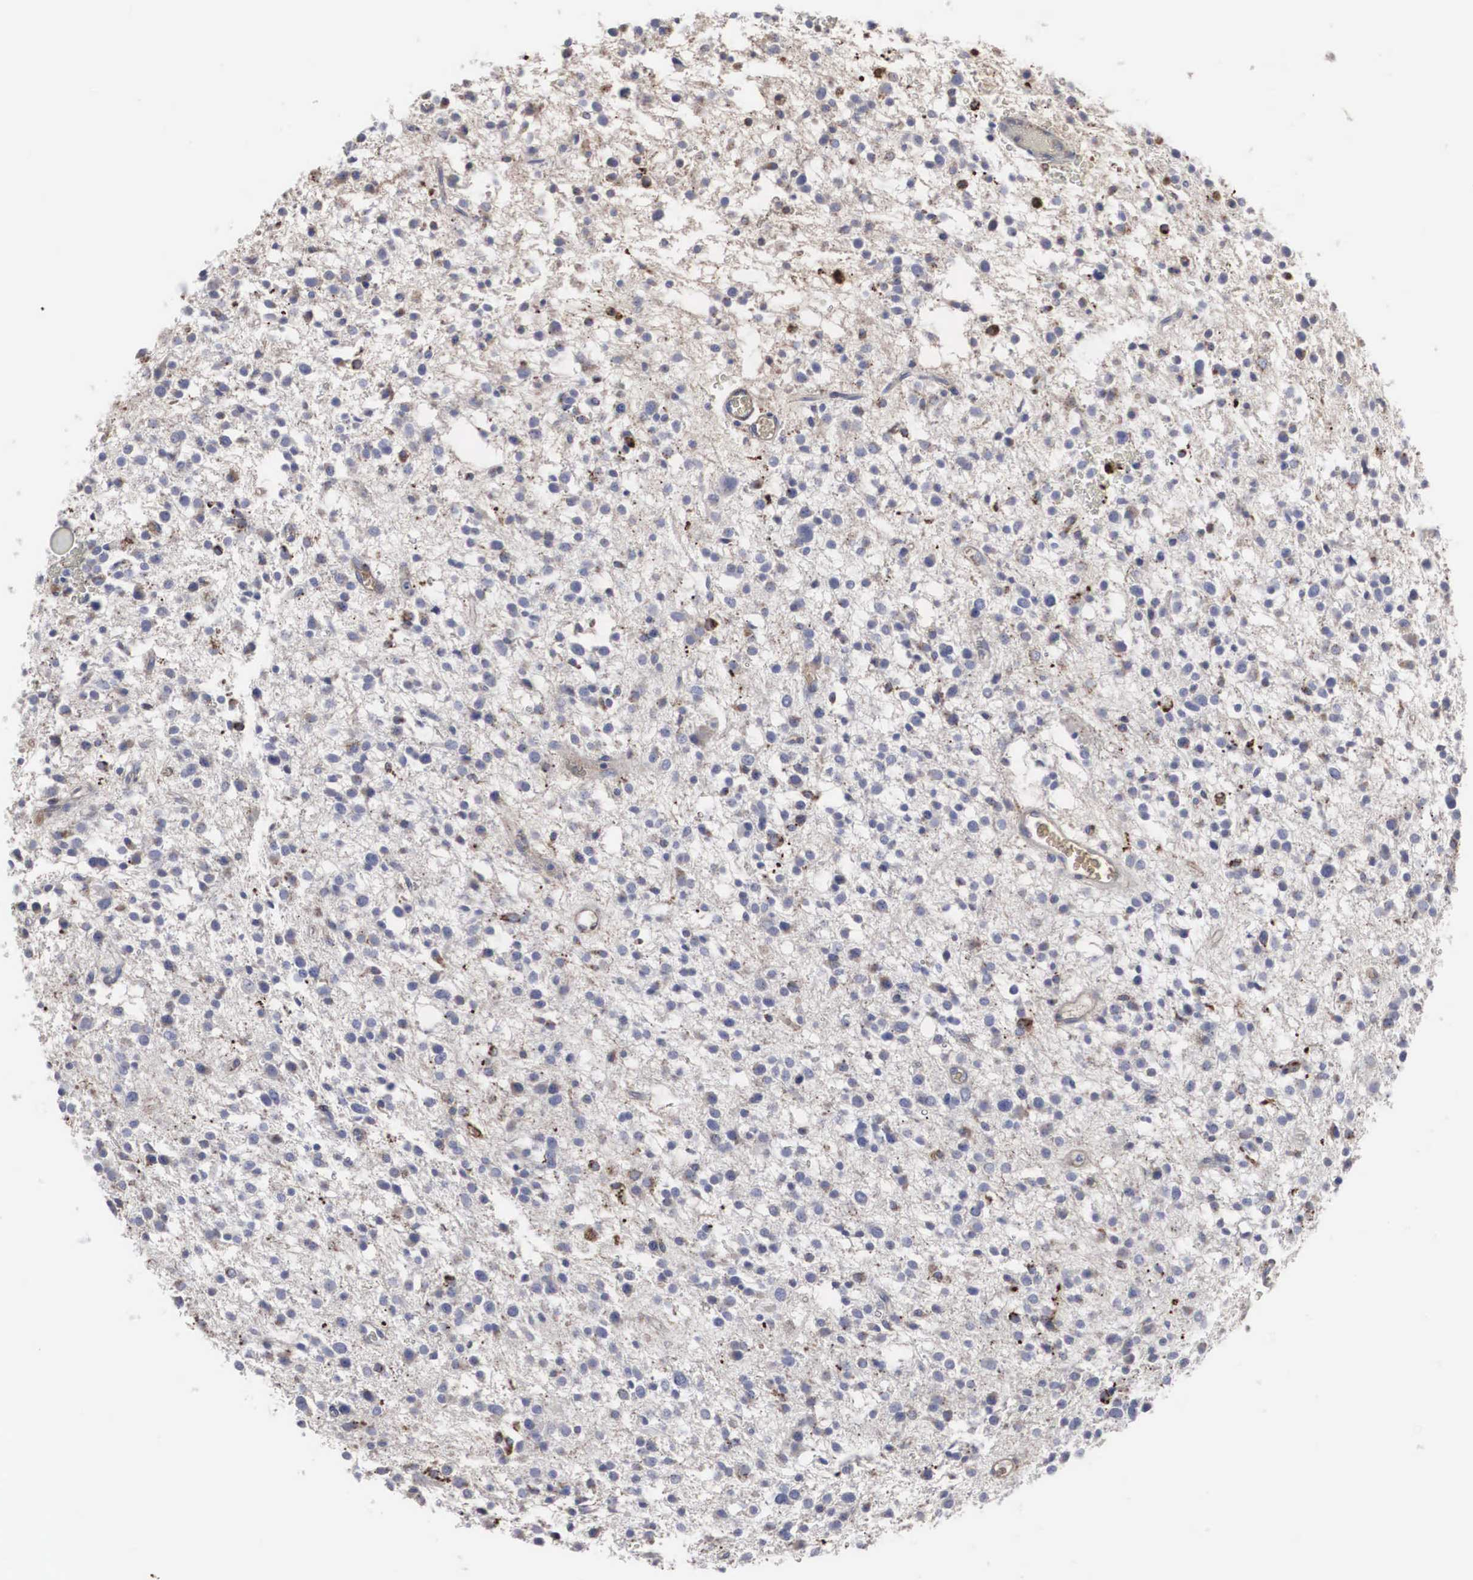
{"staining": {"intensity": "moderate", "quantity": "<25%", "location": "cytoplasmic/membranous"}, "tissue": "glioma", "cell_type": "Tumor cells", "image_type": "cancer", "snomed": [{"axis": "morphology", "description": "Glioma, malignant, Low grade"}, {"axis": "topography", "description": "Brain"}], "caption": "Human low-grade glioma (malignant) stained with a brown dye shows moderate cytoplasmic/membranous positive expression in about <25% of tumor cells.", "gene": "LGALS3BP", "patient": {"sex": "female", "age": 36}}